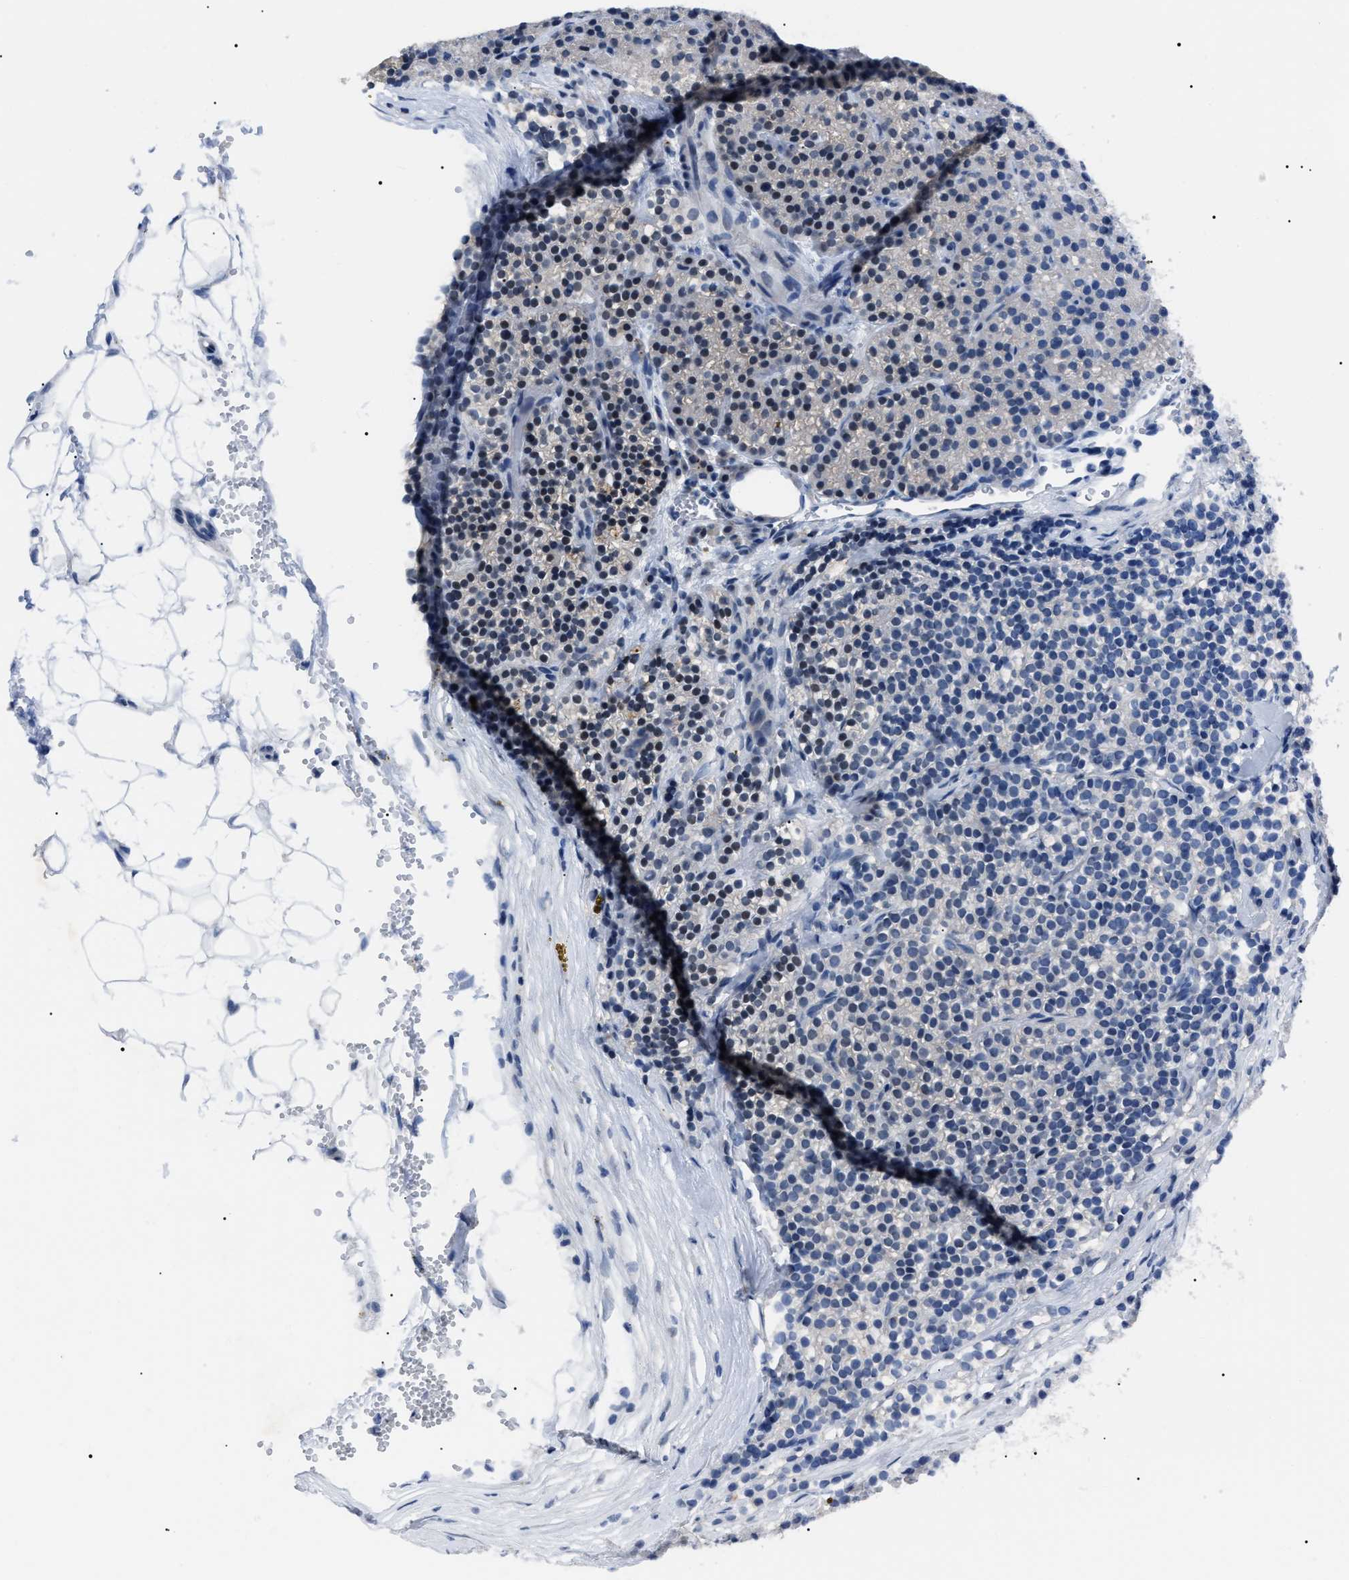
{"staining": {"intensity": "negative", "quantity": "none", "location": "none"}, "tissue": "parathyroid gland", "cell_type": "Glandular cells", "image_type": "normal", "snomed": [{"axis": "morphology", "description": "Normal tissue, NOS"}, {"axis": "morphology", "description": "Adenoma, NOS"}, {"axis": "topography", "description": "Parathyroid gland"}], "caption": "Immunohistochemistry (IHC) micrograph of benign human parathyroid gland stained for a protein (brown), which reveals no expression in glandular cells. (Stains: DAB immunohistochemistry with hematoxylin counter stain, Microscopy: brightfield microscopy at high magnification).", "gene": "LRWD1", "patient": {"sex": "male", "age": 75}}